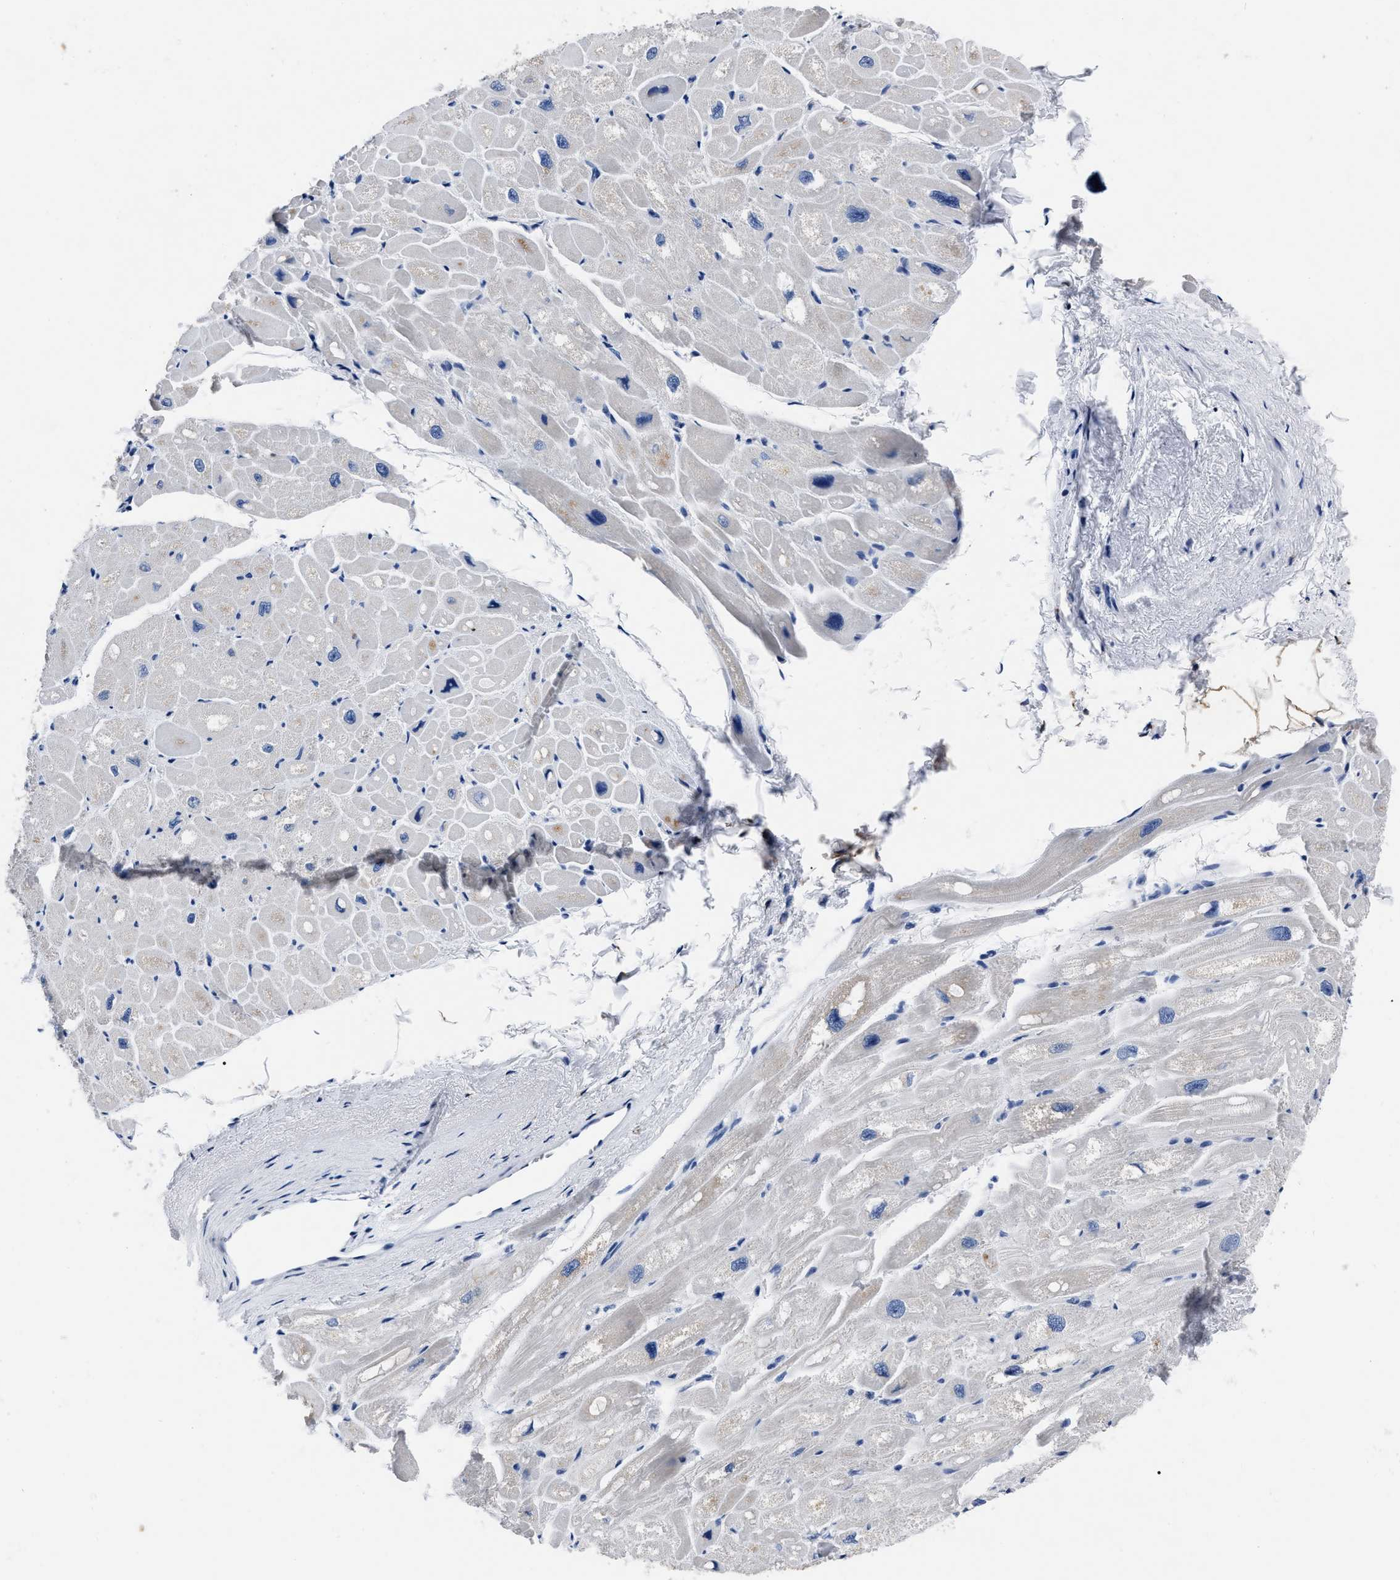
{"staining": {"intensity": "weak", "quantity": "<25%", "location": "cytoplasmic/membranous"}, "tissue": "heart muscle", "cell_type": "Cardiomyocytes", "image_type": "normal", "snomed": [{"axis": "morphology", "description": "Normal tissue, NOS"}, {"axis": "topography", "description": "Heart"}], "caption": "A high-resolution image shows IHC staining of unremarkable heart muscle, which reveals no significant staining in cardiomyocytes.", "gene": "OR10G3", "patient": {"sex": "male", "age": 49}}